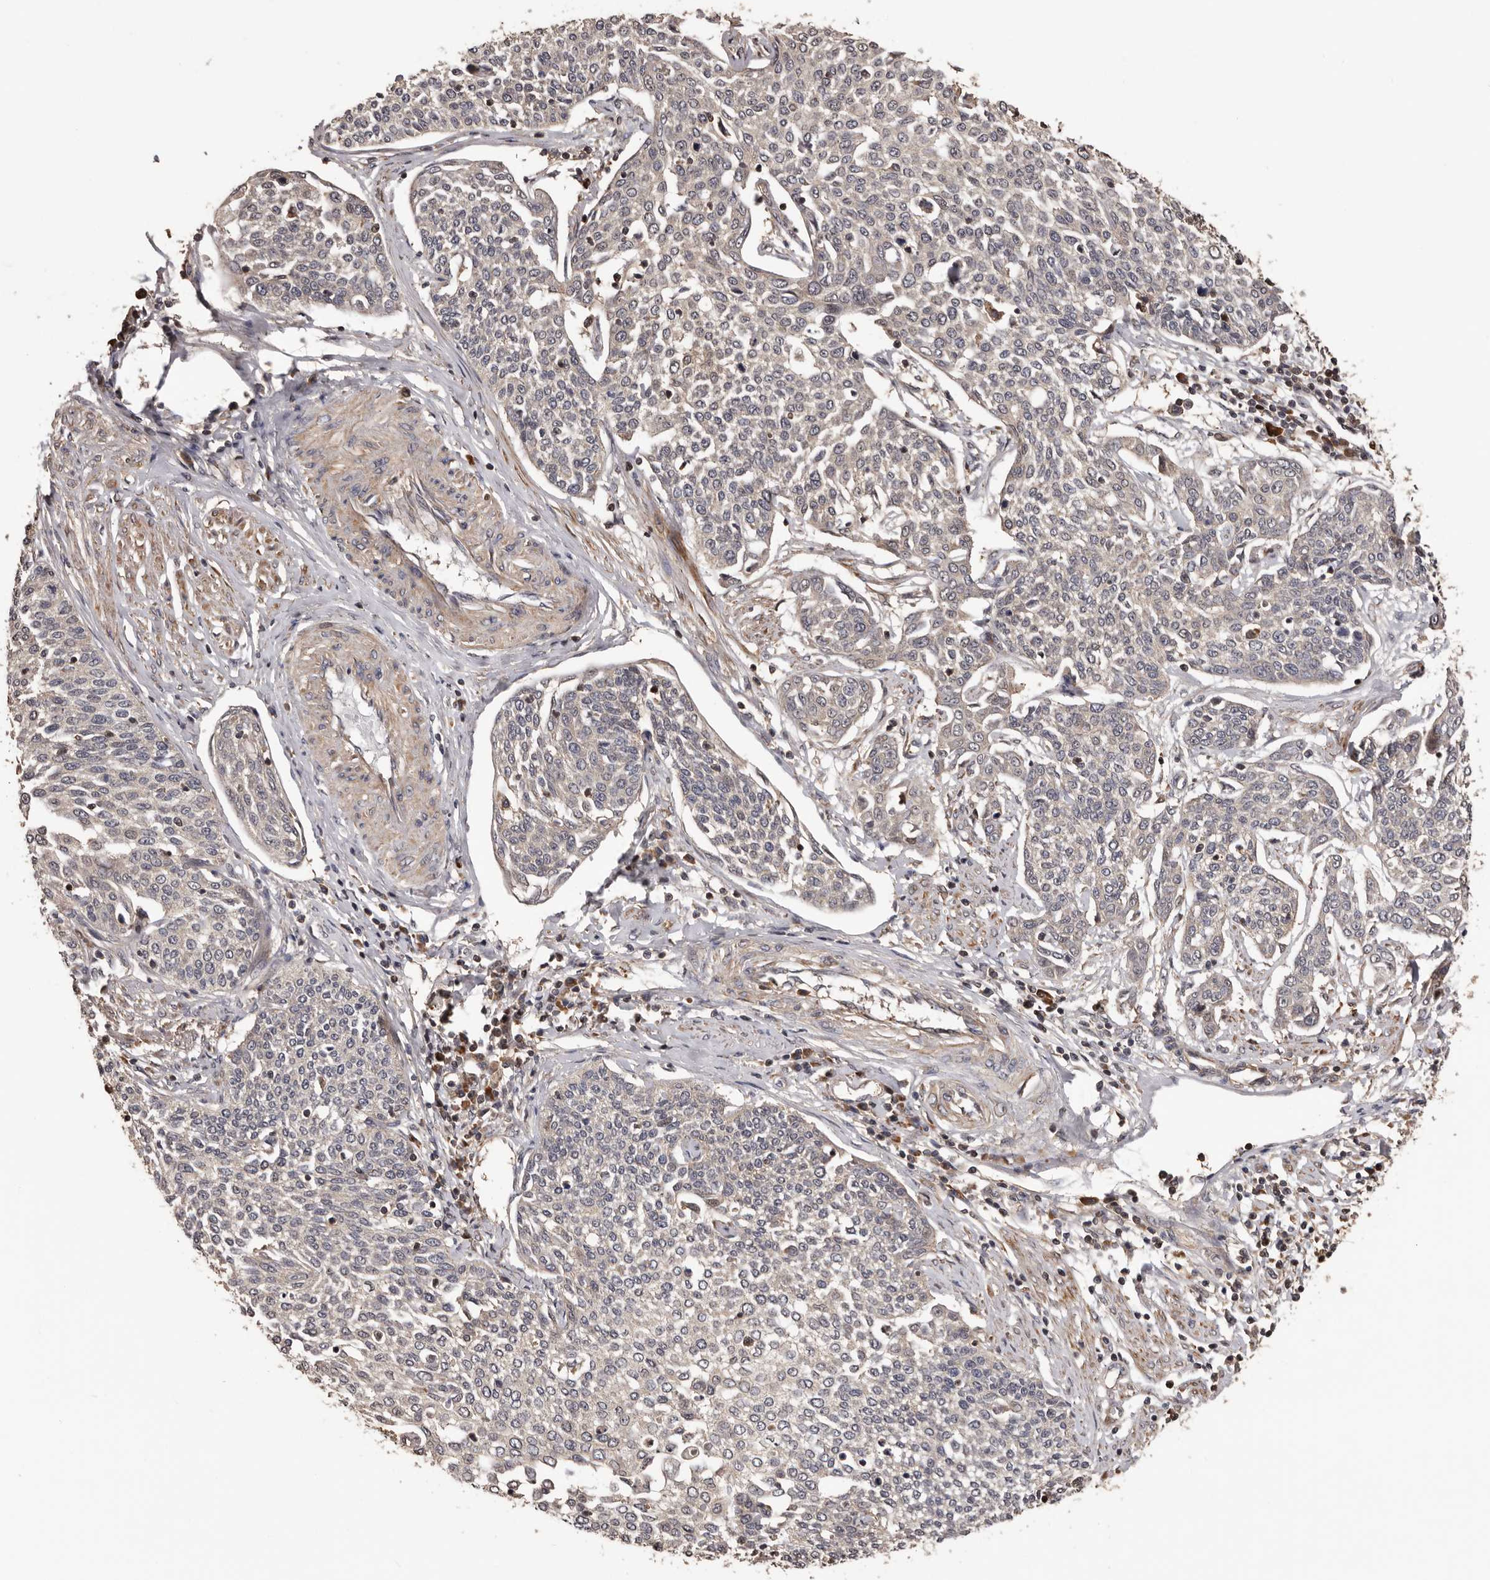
{"staining": {"intensity": "negative", "quantity": "none", "location": "none"}, "tissue": "cervical cancer", "cell_type": "Tumor cells", "image_type": "cancer", "snomed": [{"axis": "morphology", "description": "Squamous cell carcinoma, NOS"}, {"axis": "topography", "description": "Cervix"}], "caption": "Human squamous cell carcinoma (cervical) stained for a protein using IHC displays no positivity in tumor cells.", "gene": "ADAMTS2", "patient": {"sex": "female", "age": 34}}